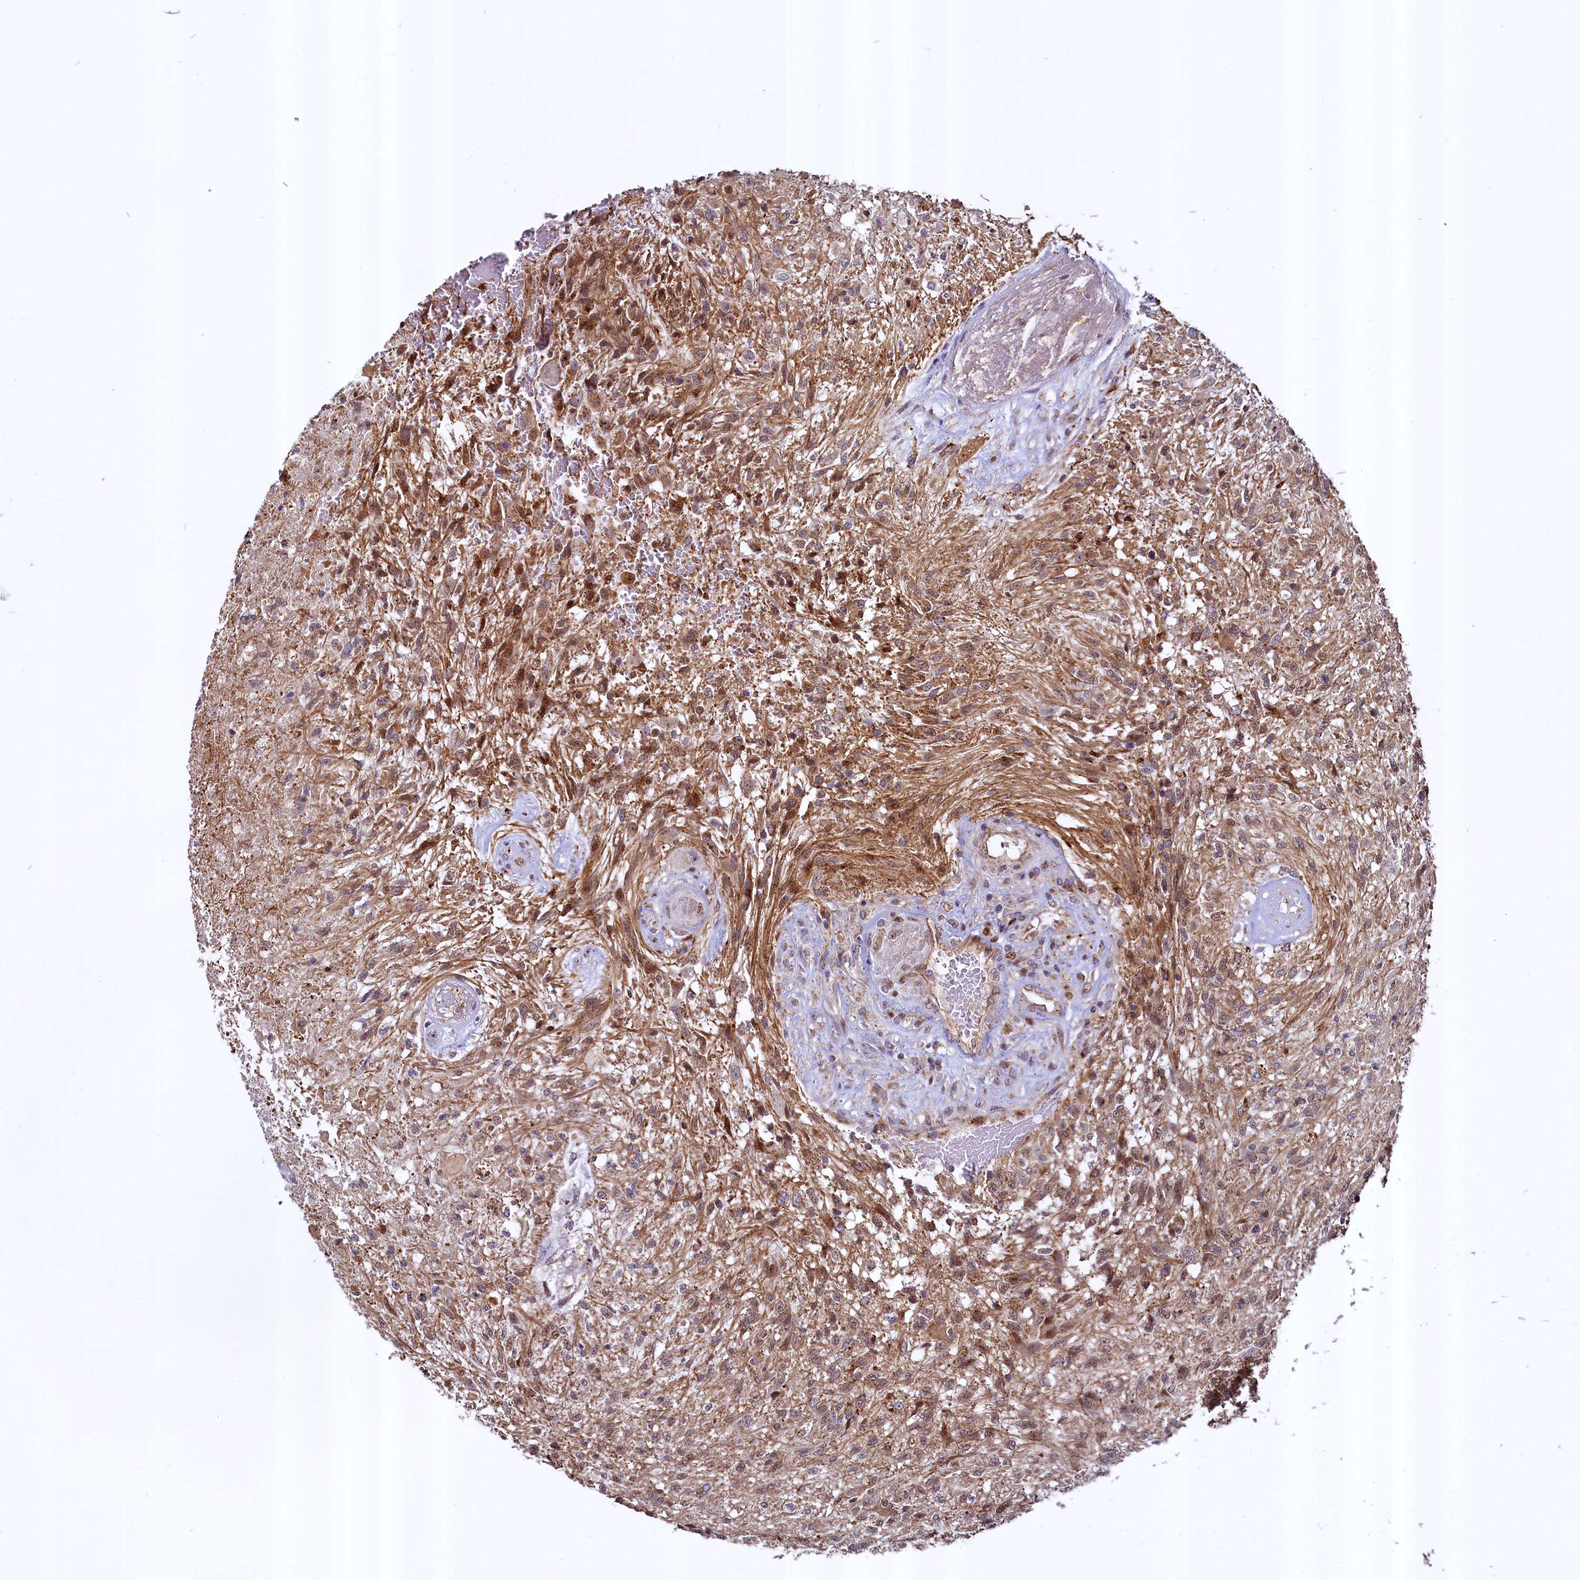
{"staining": {"intensity": "moderate", "quantity": "25%-75%", "location": "cytoplasmic/membranous,nuclear"}, "tissue": "glioma", "cell_type": "Tumor cells", "image_type": "cancer", "snomed": [{"axis": "morphology", "description": "Glioma, malignant, High grade"}, {"axis": "topography", "description": "Brain"}], "caption": "Brown immunohistochemical staining in human malignant glioma (high-grade) displays moderate cytoplasmic/membranous and nuclear expression in about 25%-75% of tumor cells.", "gene": "ZNF577", "patient": {"sex": "male", "age": 56}}